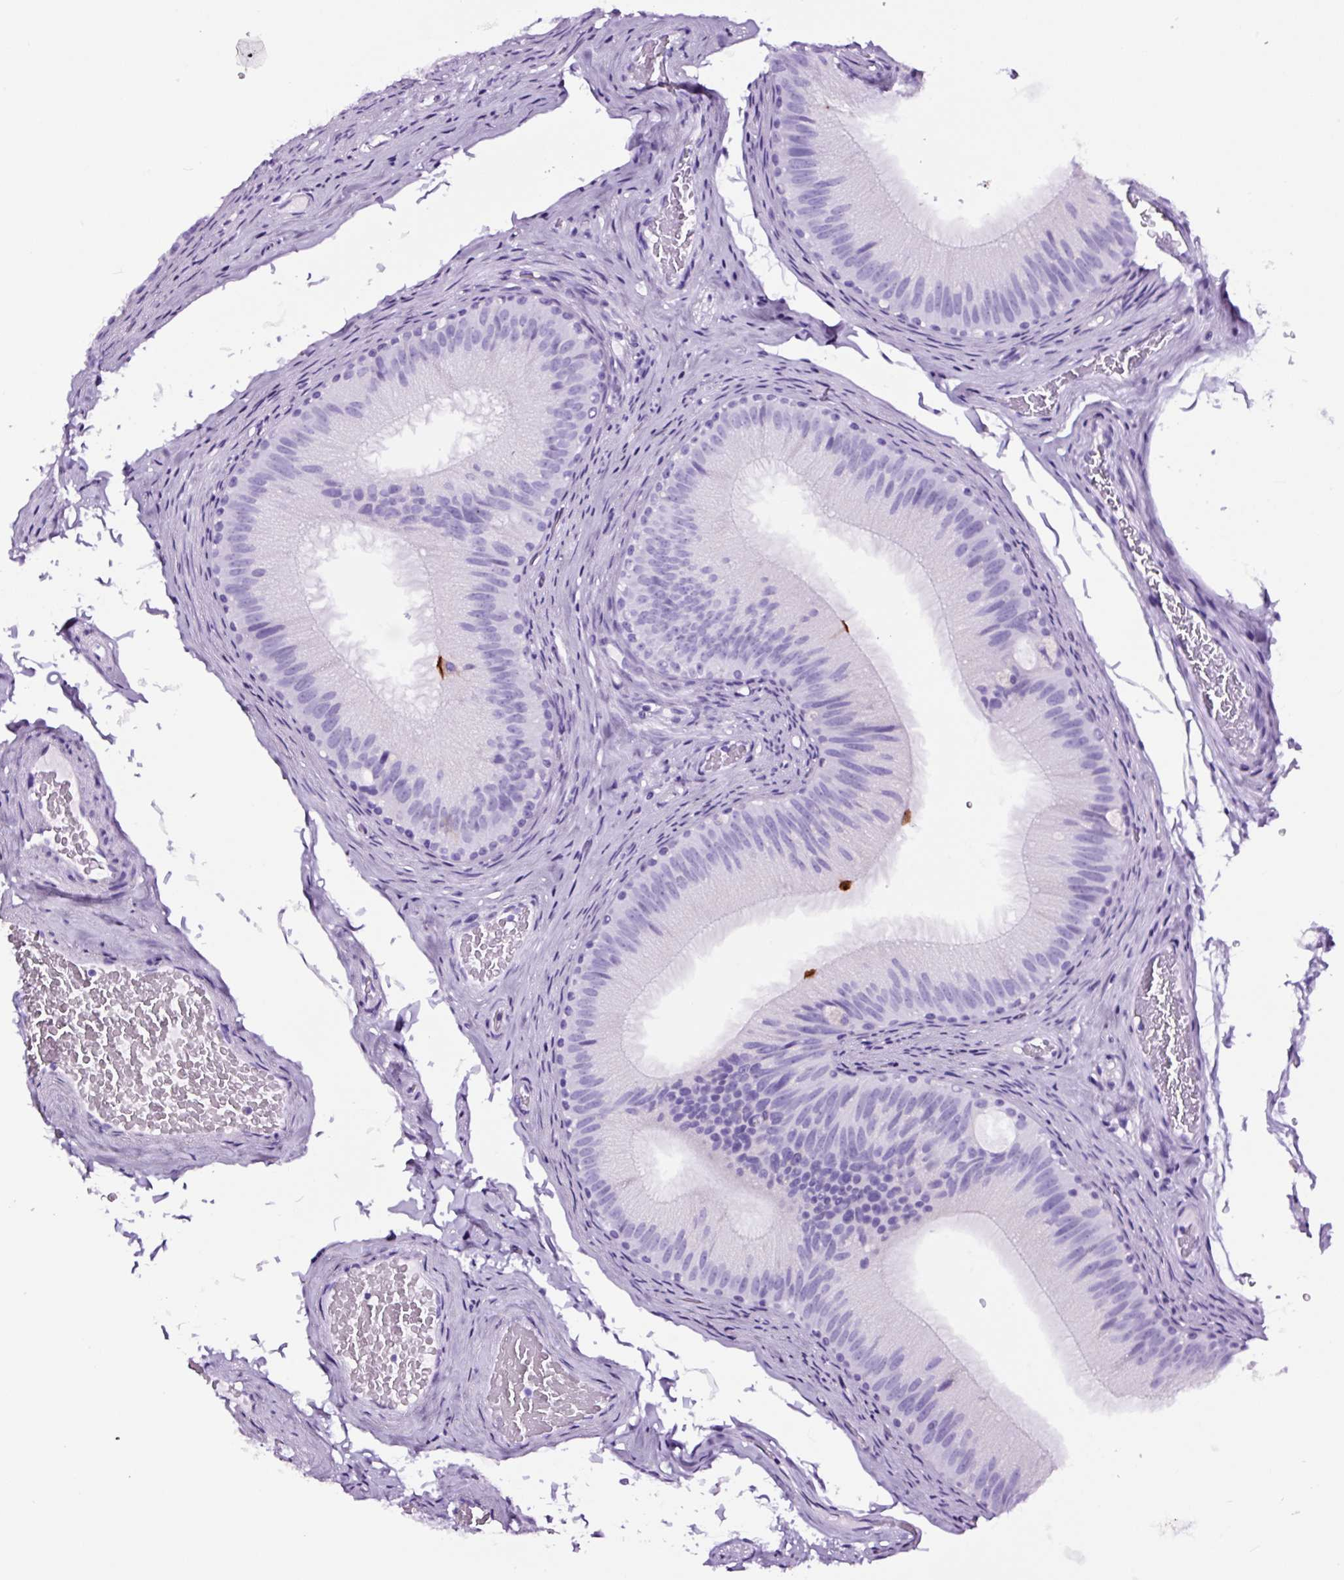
{"staining": {"intensity": "negative", "quantity": "none", "location": "none"}, "tissue": "epididymis", "cell_type": "Glandular cells", "image_type": "normal", "snomed": [{"axis": "morphology", "description": "Normal tissue, NOS"}, {"axis": "topography", "description": "Epididymis"}], "caption": "Human epididymis stained for a protein using immunohistochemistry (IHC) displays no staining in glandular cells.", "gene": "FBXL7", "patient": {"sex": "male", "age": 34}}